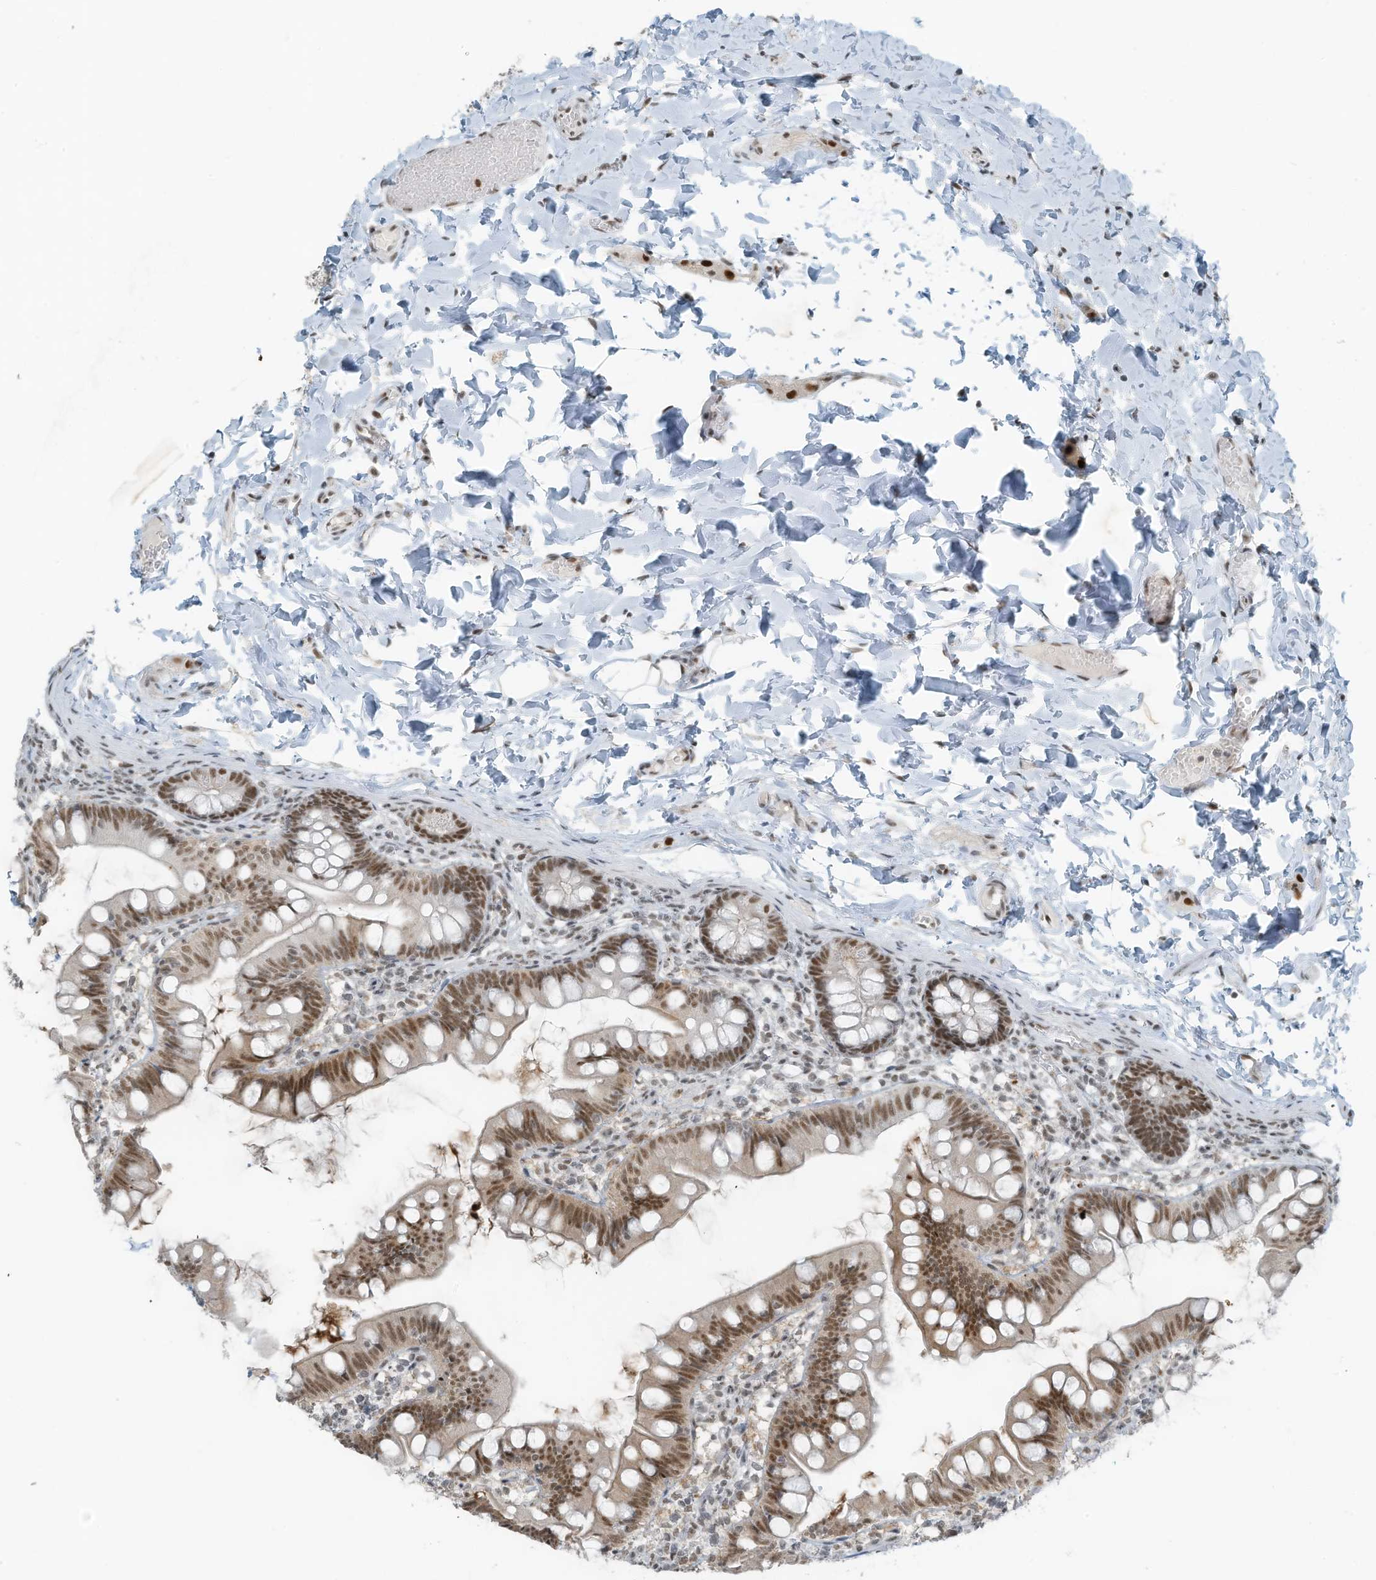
{"staining": {"intensity": "moderate", "quantity": ">75%", "location": "nuclear"}, "tissue": "small intestine", "cell_type": "Glandular cells", "image_type": "normal", "snomed": [{"axis": "morphology", "description": "Normal tissue, NOS"}, {"axis": "topography", "description": "Small intestine"}], "caption": "Human small intestine stained for a protein (brown) shows moderate nuclear positive expression in about >75% of glandular cells.", "gene": "WRNIP1", "patient": {"sex": "male", "age": 7}}